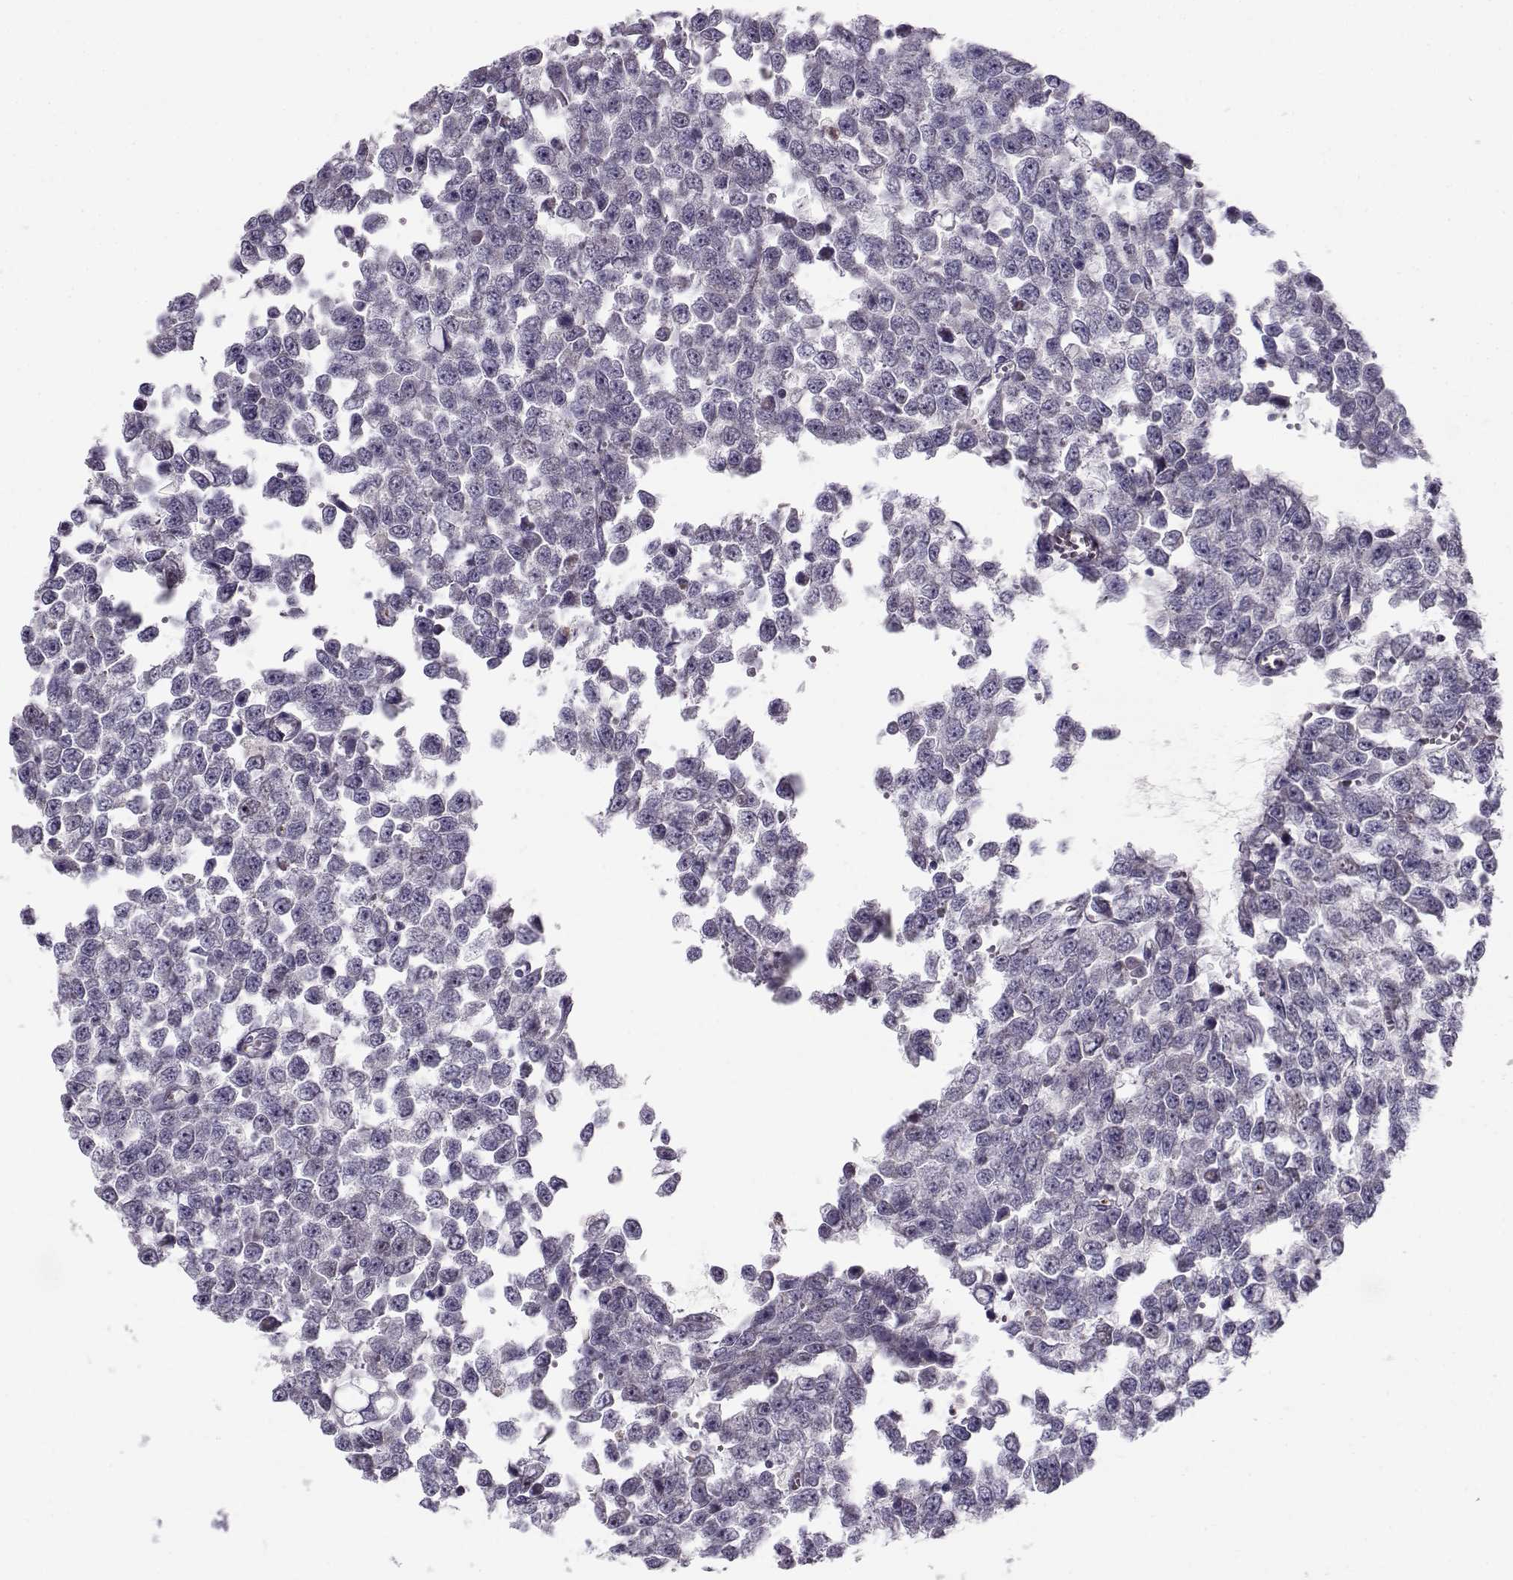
{"staining": {"intensity": "negative", "quantity": "none", "location": "none"}, "tissue": "testis cancer", "cell_type": "Tumor cells", "image_type": "cancer", "snomed": [{"axis": "morphology", "description": "Normal tissue, NOS"}, {"axis": "morphology", "description": "Seminoma, NOS"}, {"axis": "topography", "description": "Testis"}, {"axis": "topography", "description": "Epididymis"}], "caption": "DAB (3,3'-diaminobenzidine) immunohistochemical staining of human seminoma (testis) shows no significant expression in tumor cells.", "gene": "KLF17", "patient": {"sex": "male", "age": 34}}